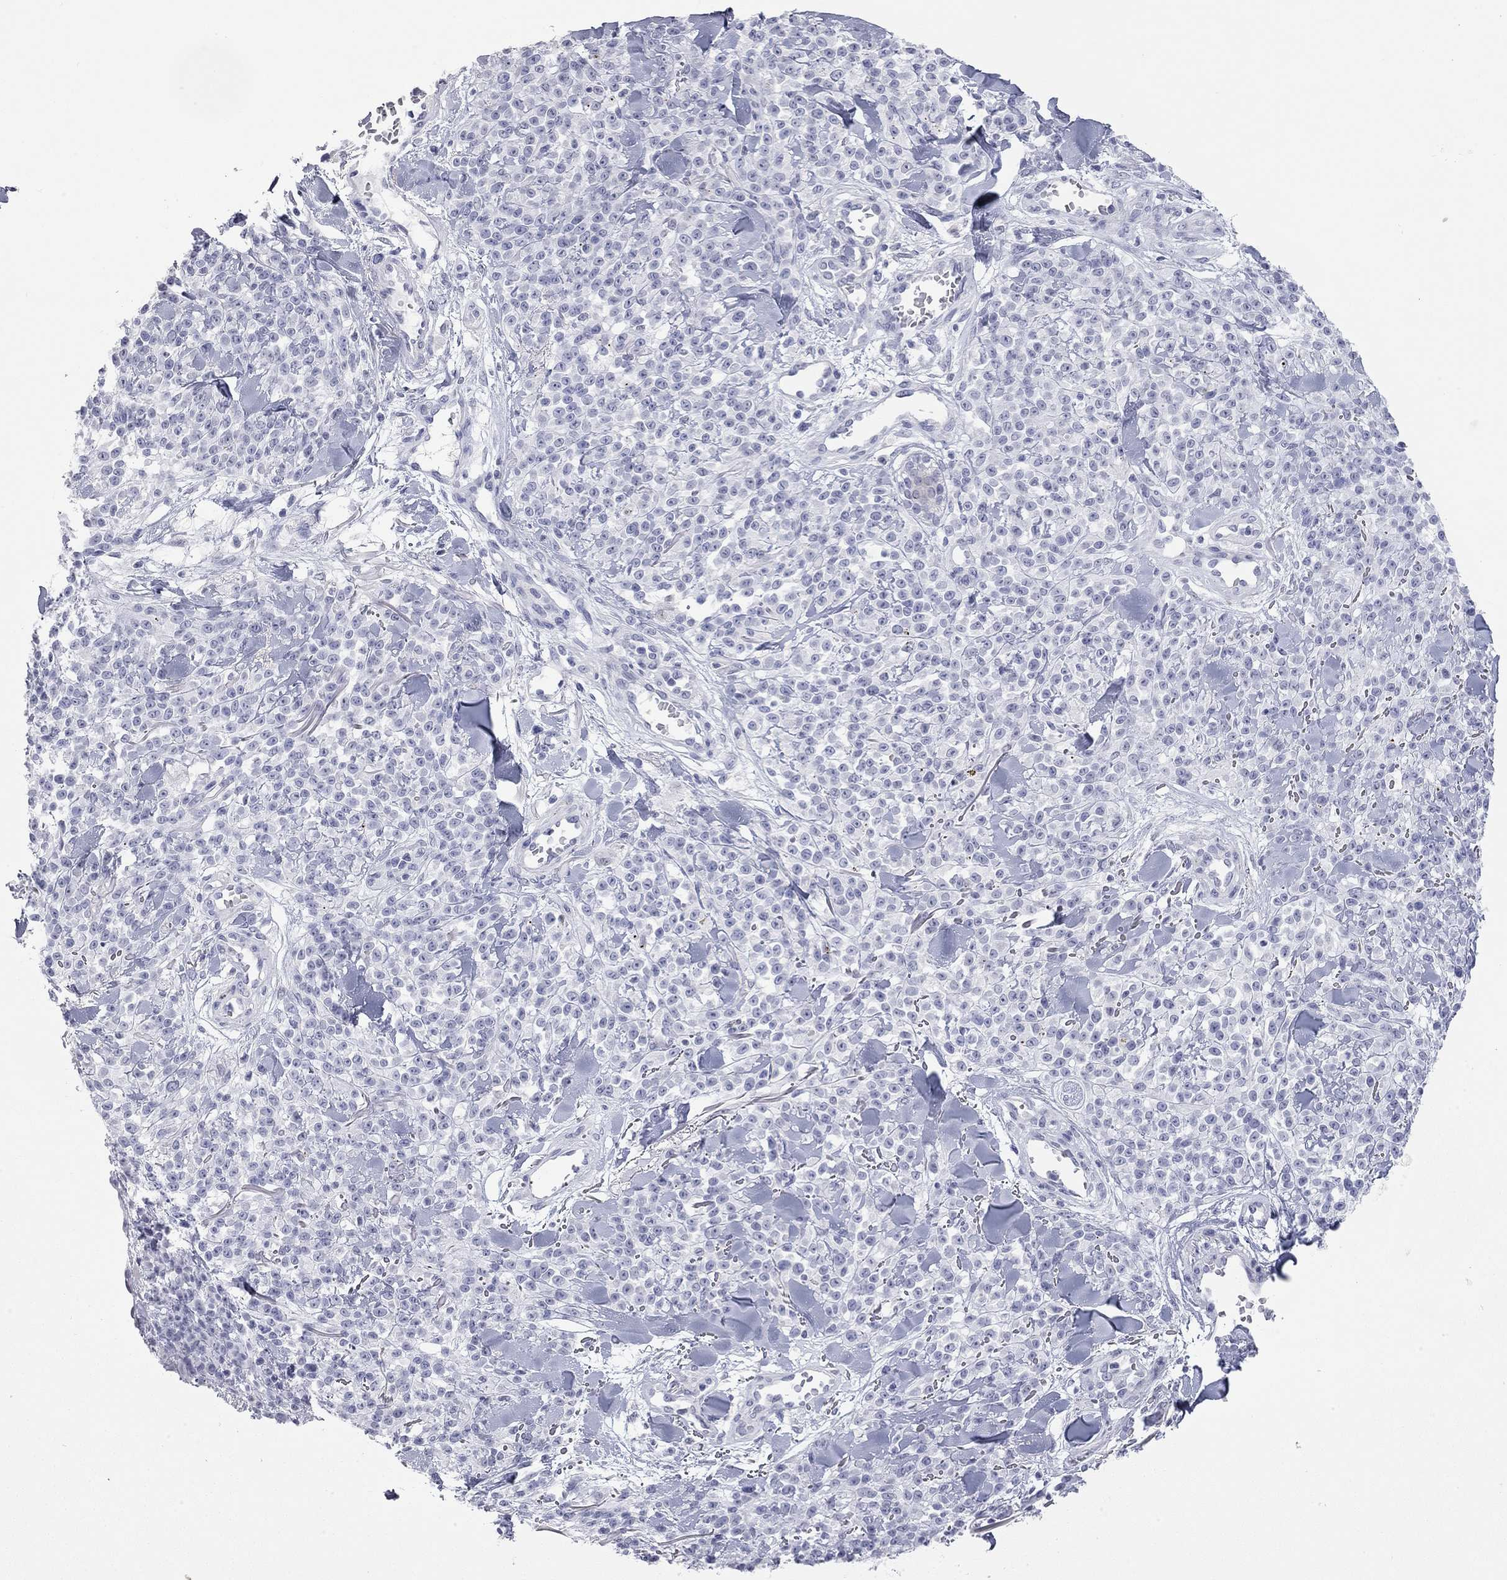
{"staining": {"intensity": "negative", "quantity": "none", "location": "none"}, "tissue": "melanoma", "cell_type": "Tumor cells", "image_type": "cancer", "snomed": [{"axis": "morphology", "description": "Malignant melanoma, NOS"}, {"axis": "topography", "description": "Skin"}, {"axis": "topography", "description": "Skin of trunk"}], "caption": "An image of melanoma stained for a protein reveals no brown staining in tumor cells.", "gene": "AK8", "patient": {"sex": "male", "age": 74}}